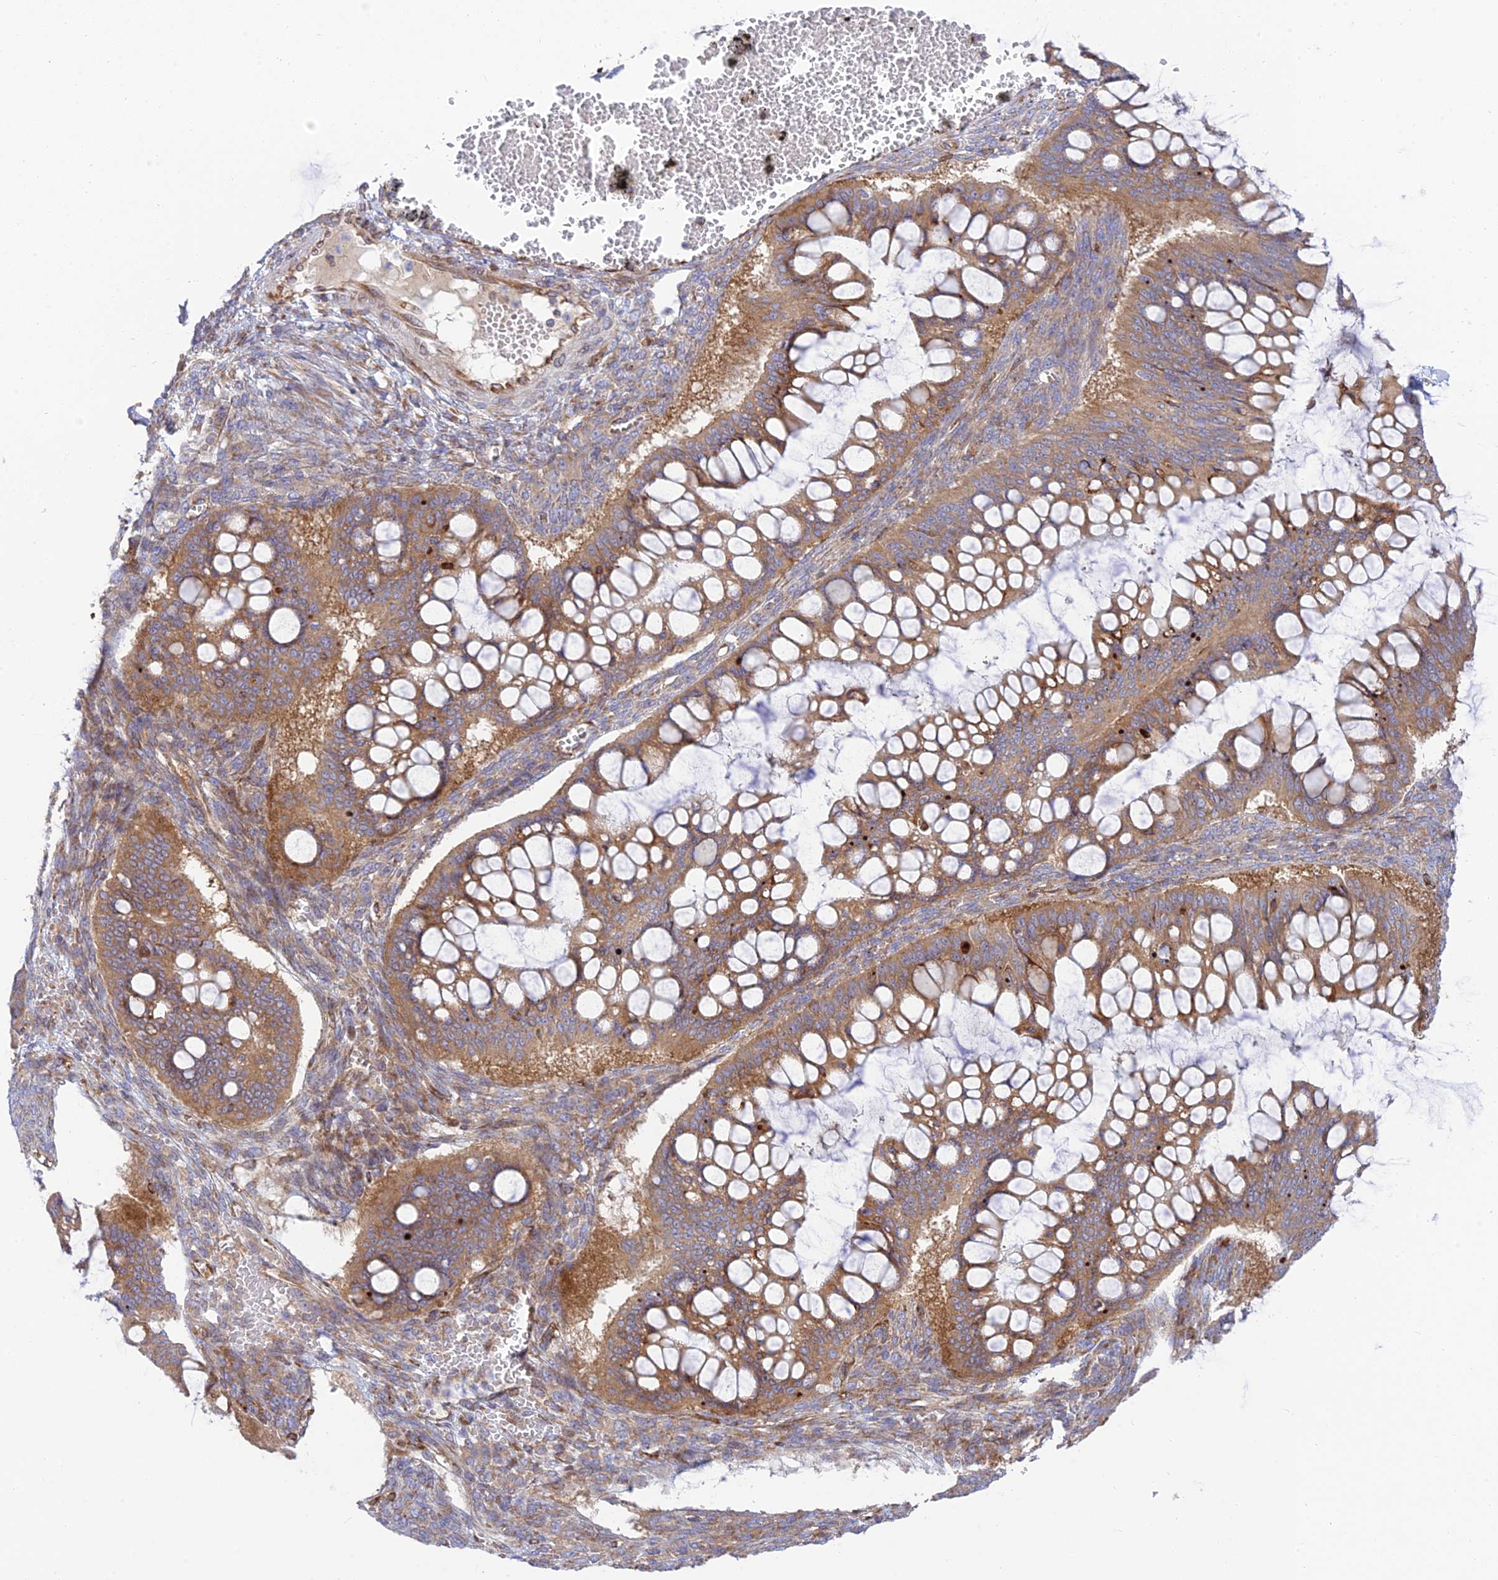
{"staining": {"intensity": "moderate", "quantity": ">75%", "location": "cytoplasmic/membranous"}, "tissue": "ovarian cancer", "cell_type": "Tumor cells", "image_type": "cancer", "snomed": [{"axis": "morphology", "description": "Cystadenocarcinoma, mucinous, NOS"}, {"axis": "topography", "description": "Ovary"}], "caption": "Immunohistochemical staining of human mucinous cystadenocarcinoma (ovarian) reveals medium levels of moderate cytoplasmic/membranous protein expression in approximately >75% of tumor cells. The staining was performed using DAB (3,3'-diaminobenzidine) to visualize the protein expression in brown, while the nuclei were stained in blue with hematoxylin (Magnification: 20x).", "gene": "PIMREG", "patient": {"sex": "female", "age": 73}}